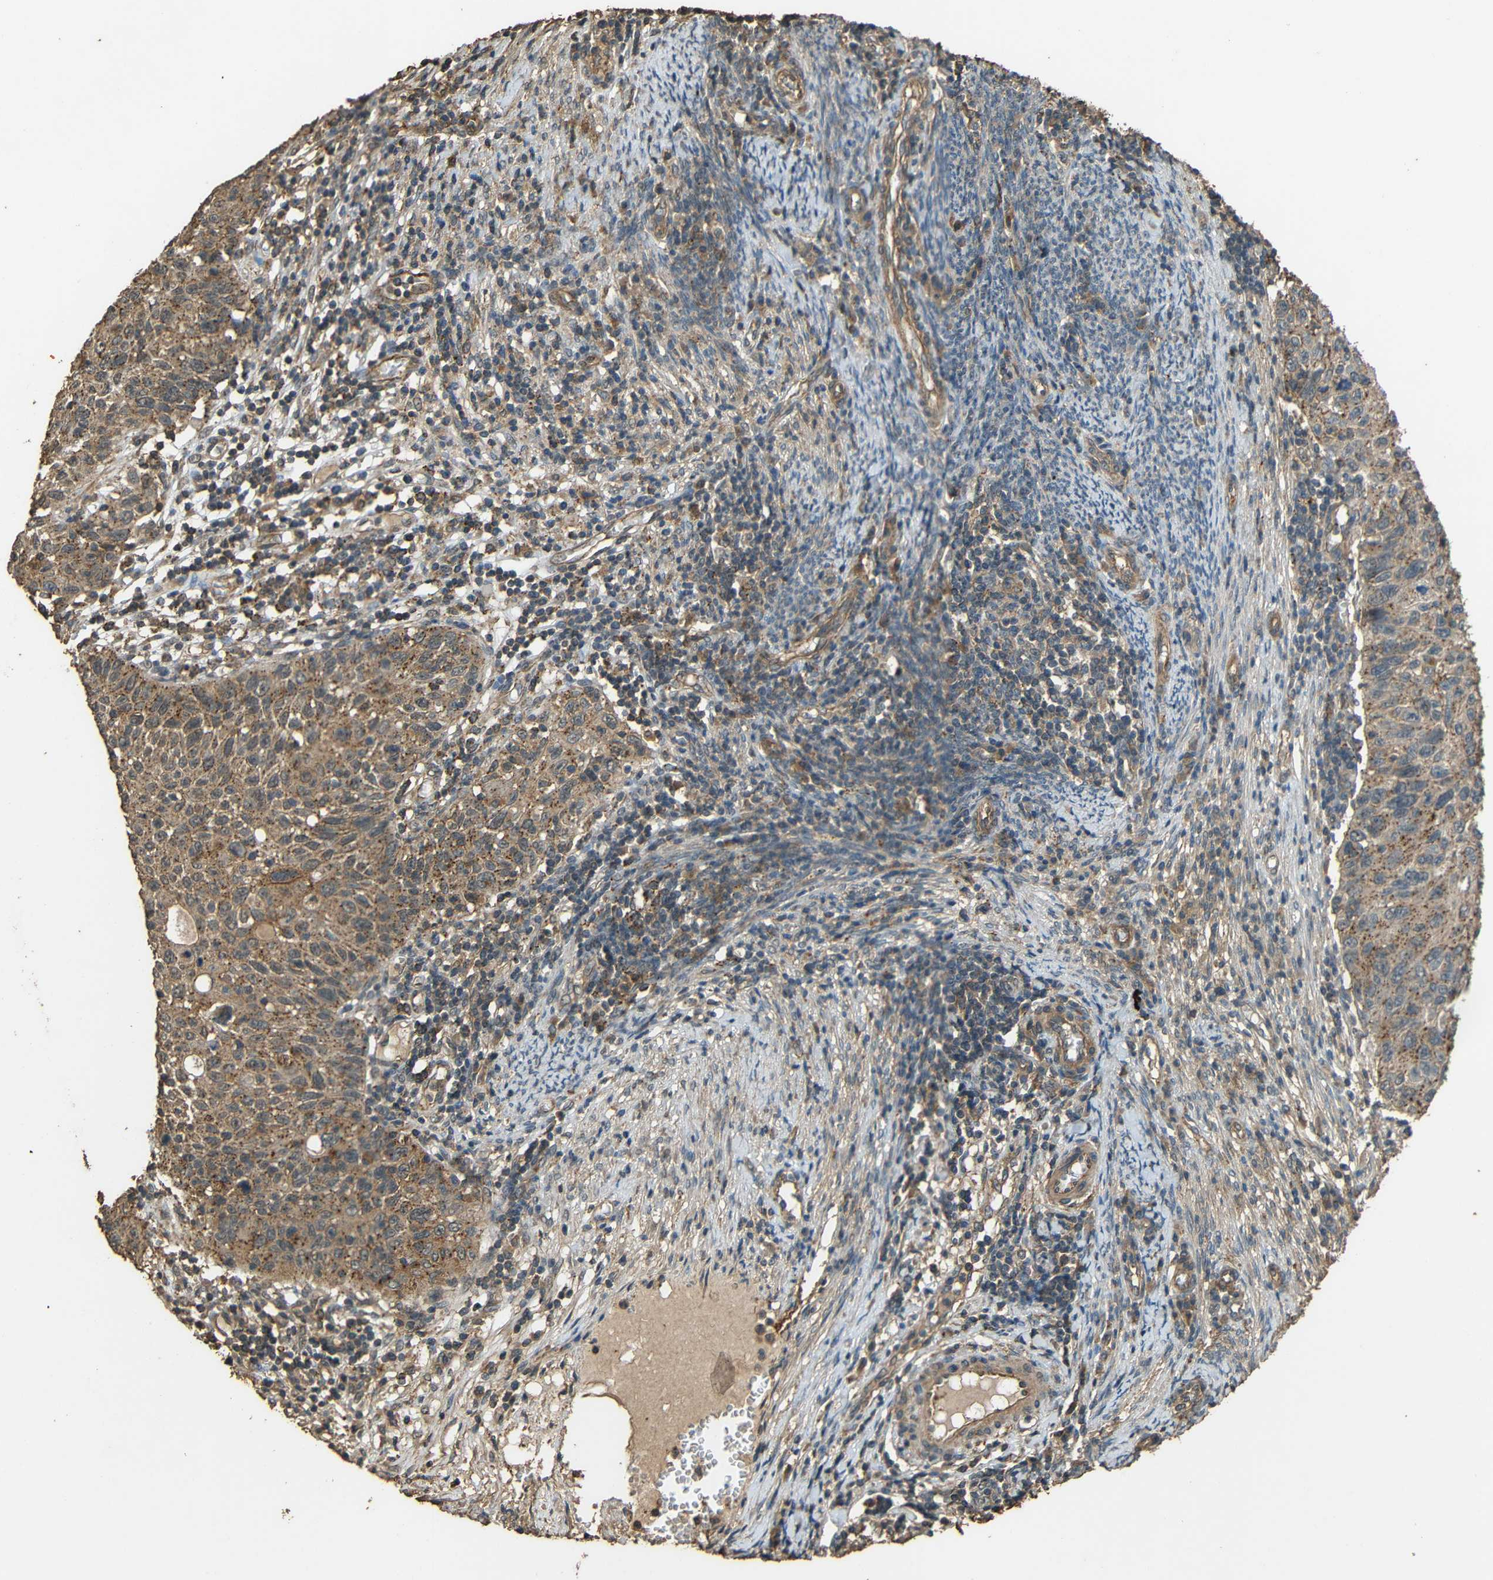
{"staining": {"intensity": "moderate", "quantity": ">75%", "location": "cytoplasmic/membranous"}, "tissue": "cervical cancer", "cell_type": "Tumor cells", "image_type": "cancer", "snomed": [{"axis": "morphology", "description": "Squamous cell carcinoma, NOS"}, {"axis": "topography", "description": "Cervix"}], "caption": "A high-resolution micrograph shows immunohistochemistry (IHC) staining of cervical squamous cell carcinoma, which demonstrates moderate cytoplasmic/membranous positivity in about >75% of tumor cells. (IHC, brightfield microscopy, high magnification).", "gene": "PDE5A", "patient": {"sex": "female", "age": 70}}